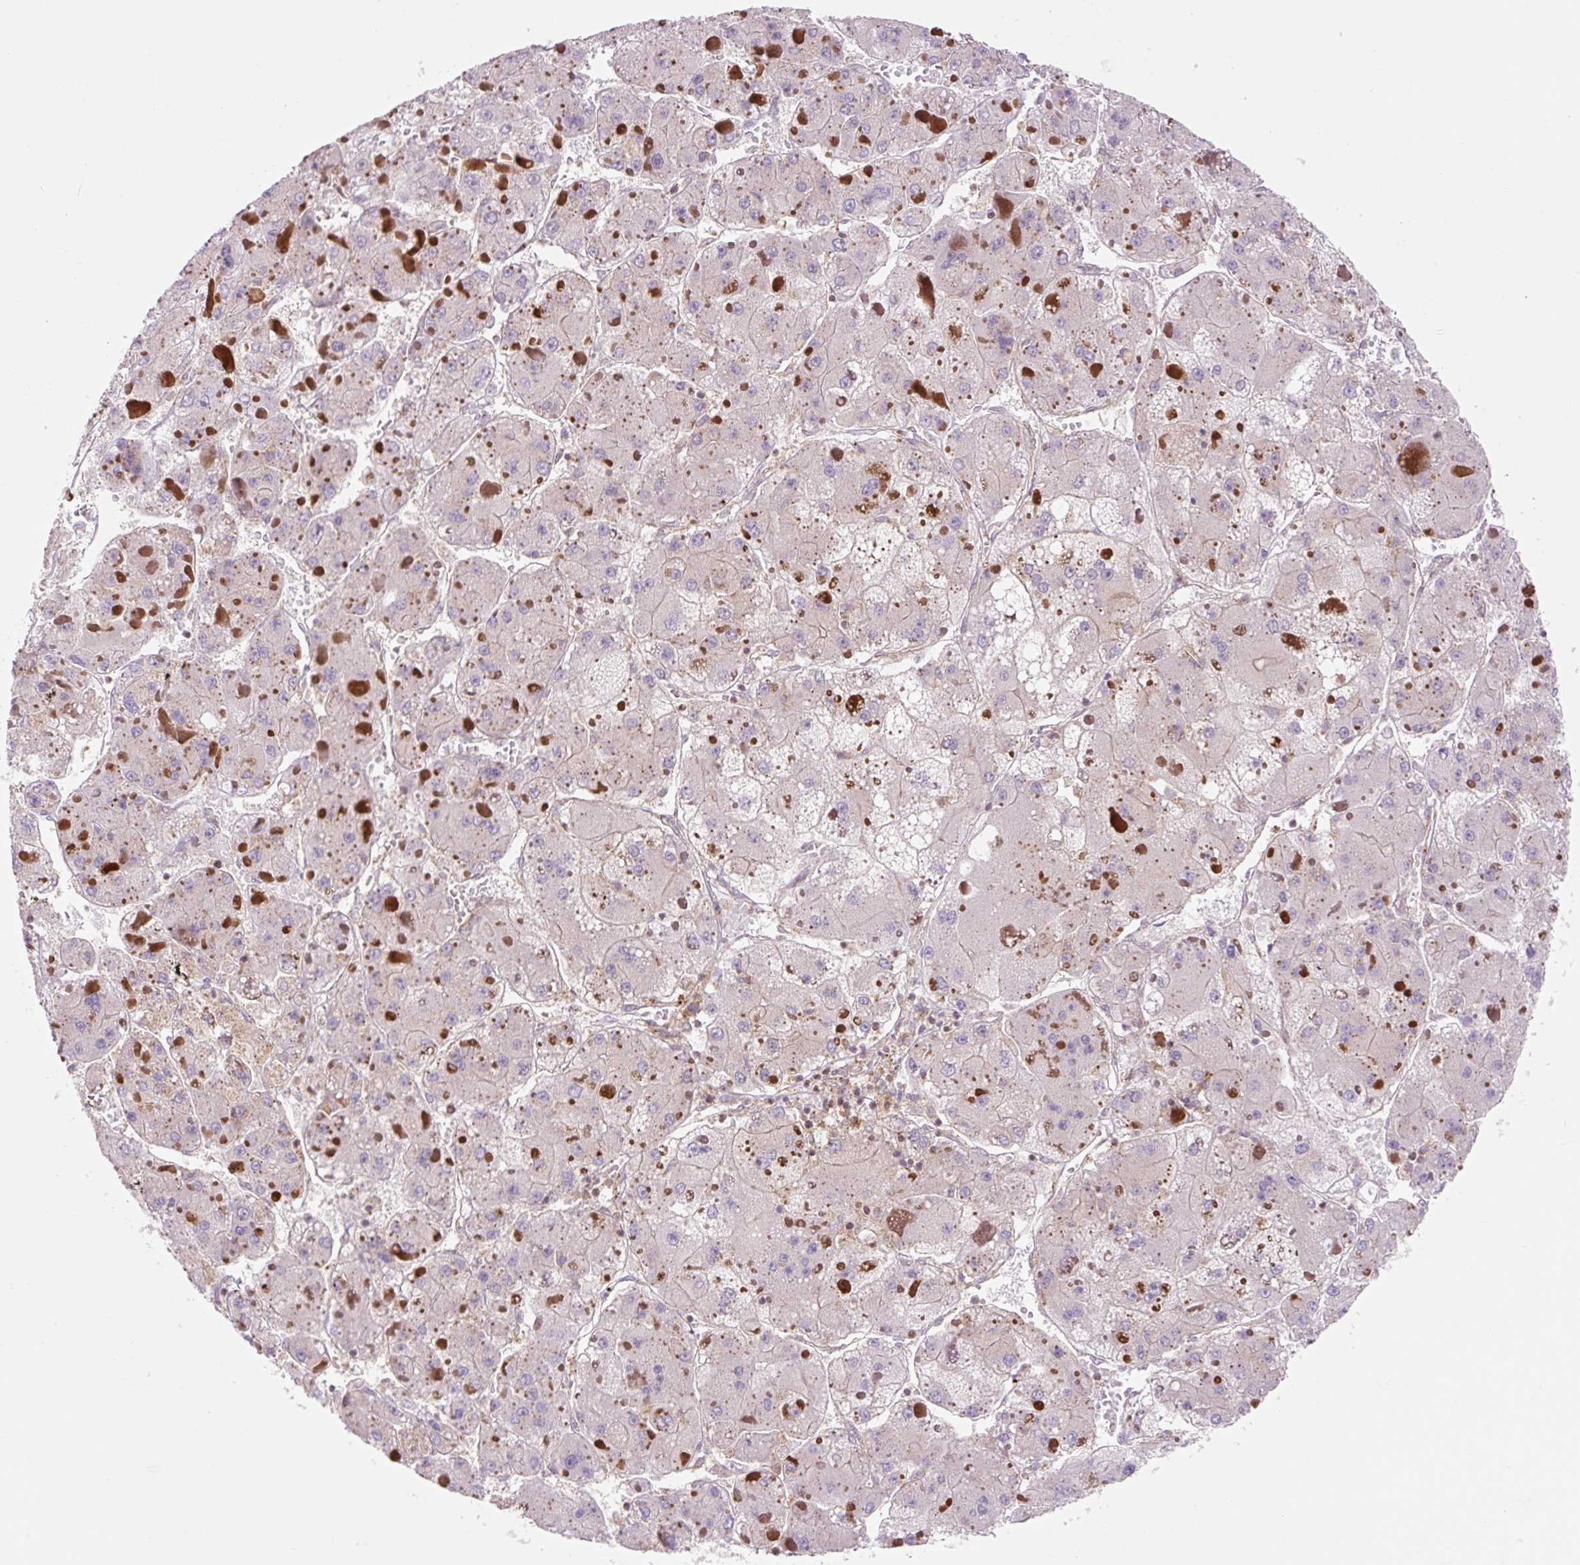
{"staining": {"intensity": "negative", "quantity": "none", "location": "none"}, "tissue": "liver cancer", "cell_type": "Tumor cells", "image_type": "cancer", "snomed": [{"axis": "morphology", "description": "Carcinoma, Hepatocellular, NOS"}, {"axis": "topography", "description": "Liver"}], "caption": "Tumor cells are negative for protein expression in human liver cancer (hepatocellular carcinoma).", "gene": "VPS4A", "patient": {"sex": "female", "age": 73}}